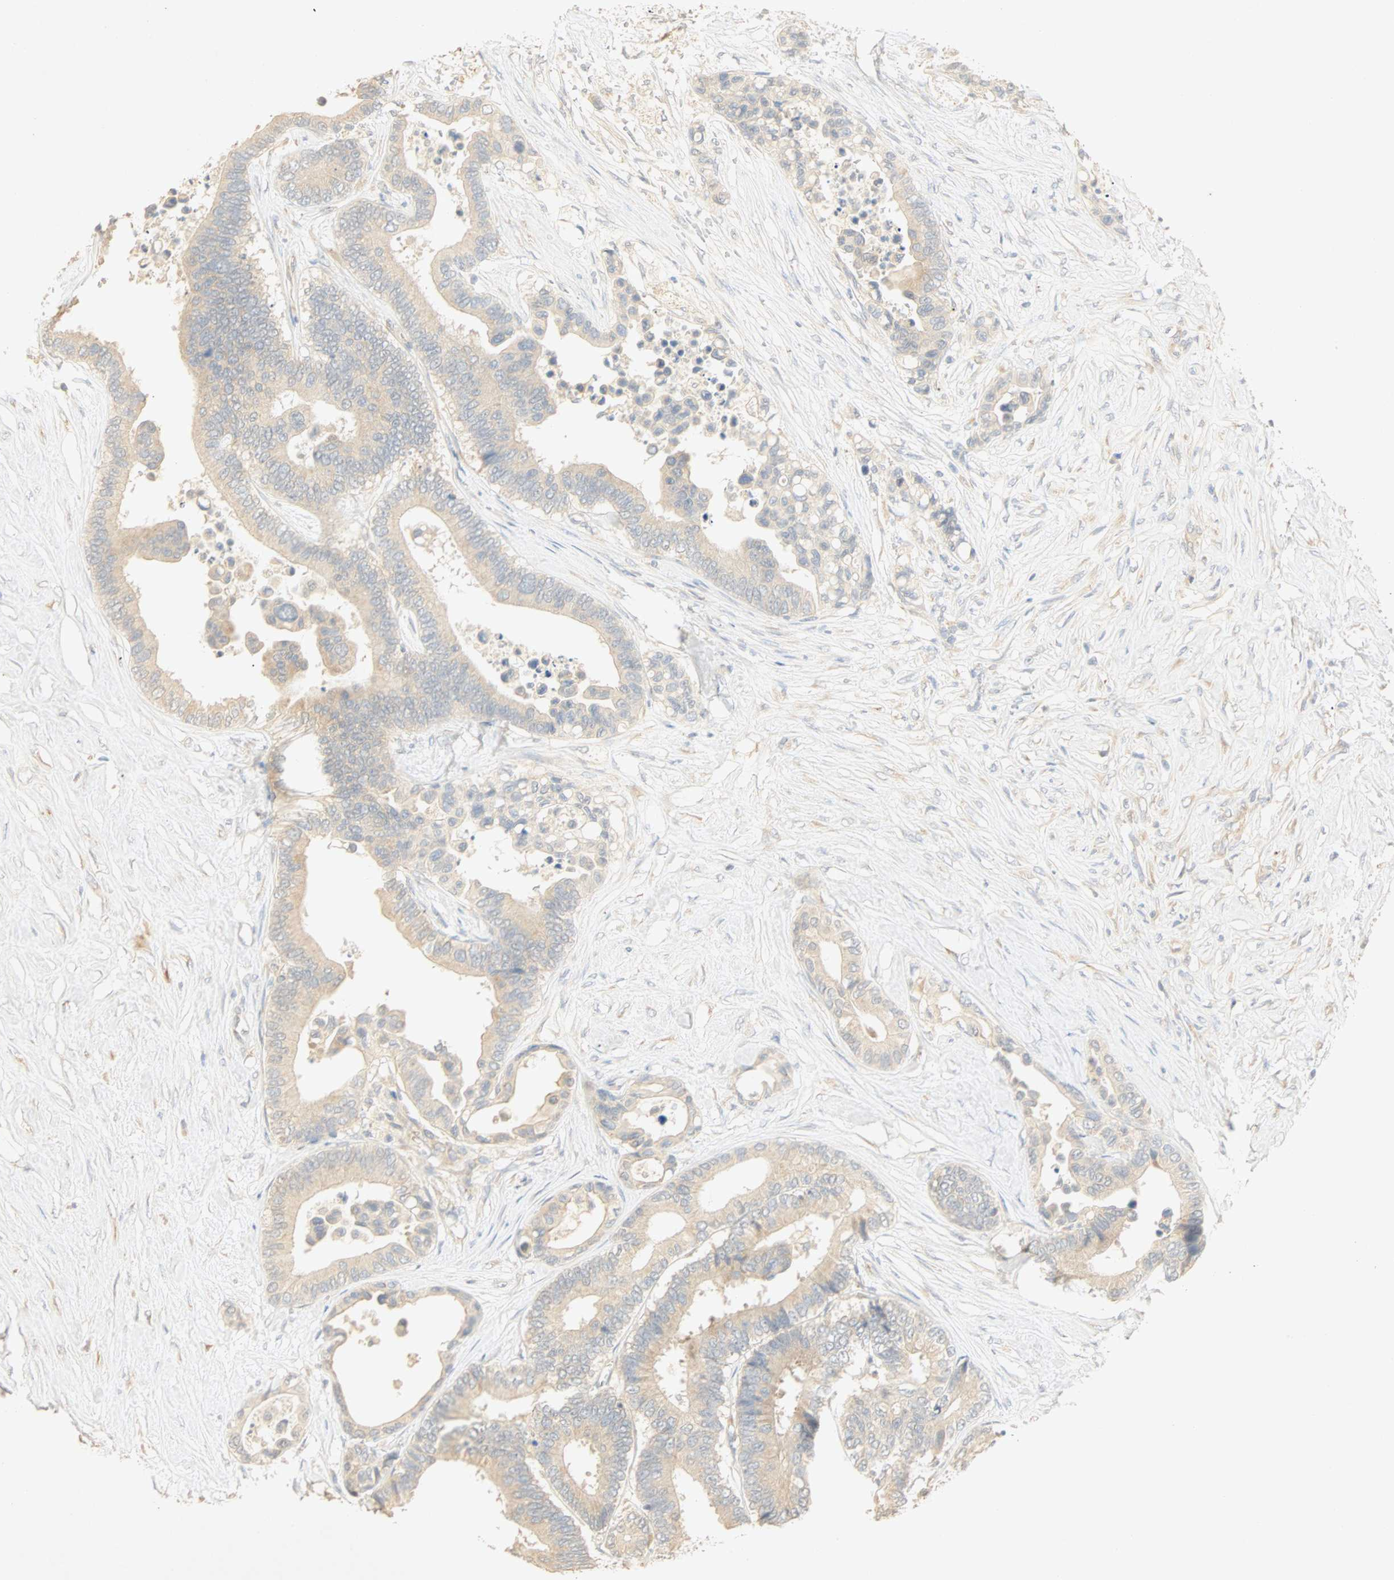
{"staining": {"intensity": "weak", "quantity": ">75%", "location": "cytoplasmic/membranous"}, "tissue": "colorectal cancer", "cell_type": "Tumor cells", "image_type": "cancer", "snomed": [{"axis": "morphology", "description": "Normal tissue, NOS"}, {"axis": "morphology", "description": "Adenocarcinoma, NOS"}, {"axis": "topography", "description": "Colon"}], "caption": "Protein positivity by immunohistochemistry (IHC) exhibits weak cytoplasmic/membranous expression in approximately >75% of tumor cells in colorectal cancer.", "gene": "SELENBP1", "patient": {"sex": "male", "age": 82}}